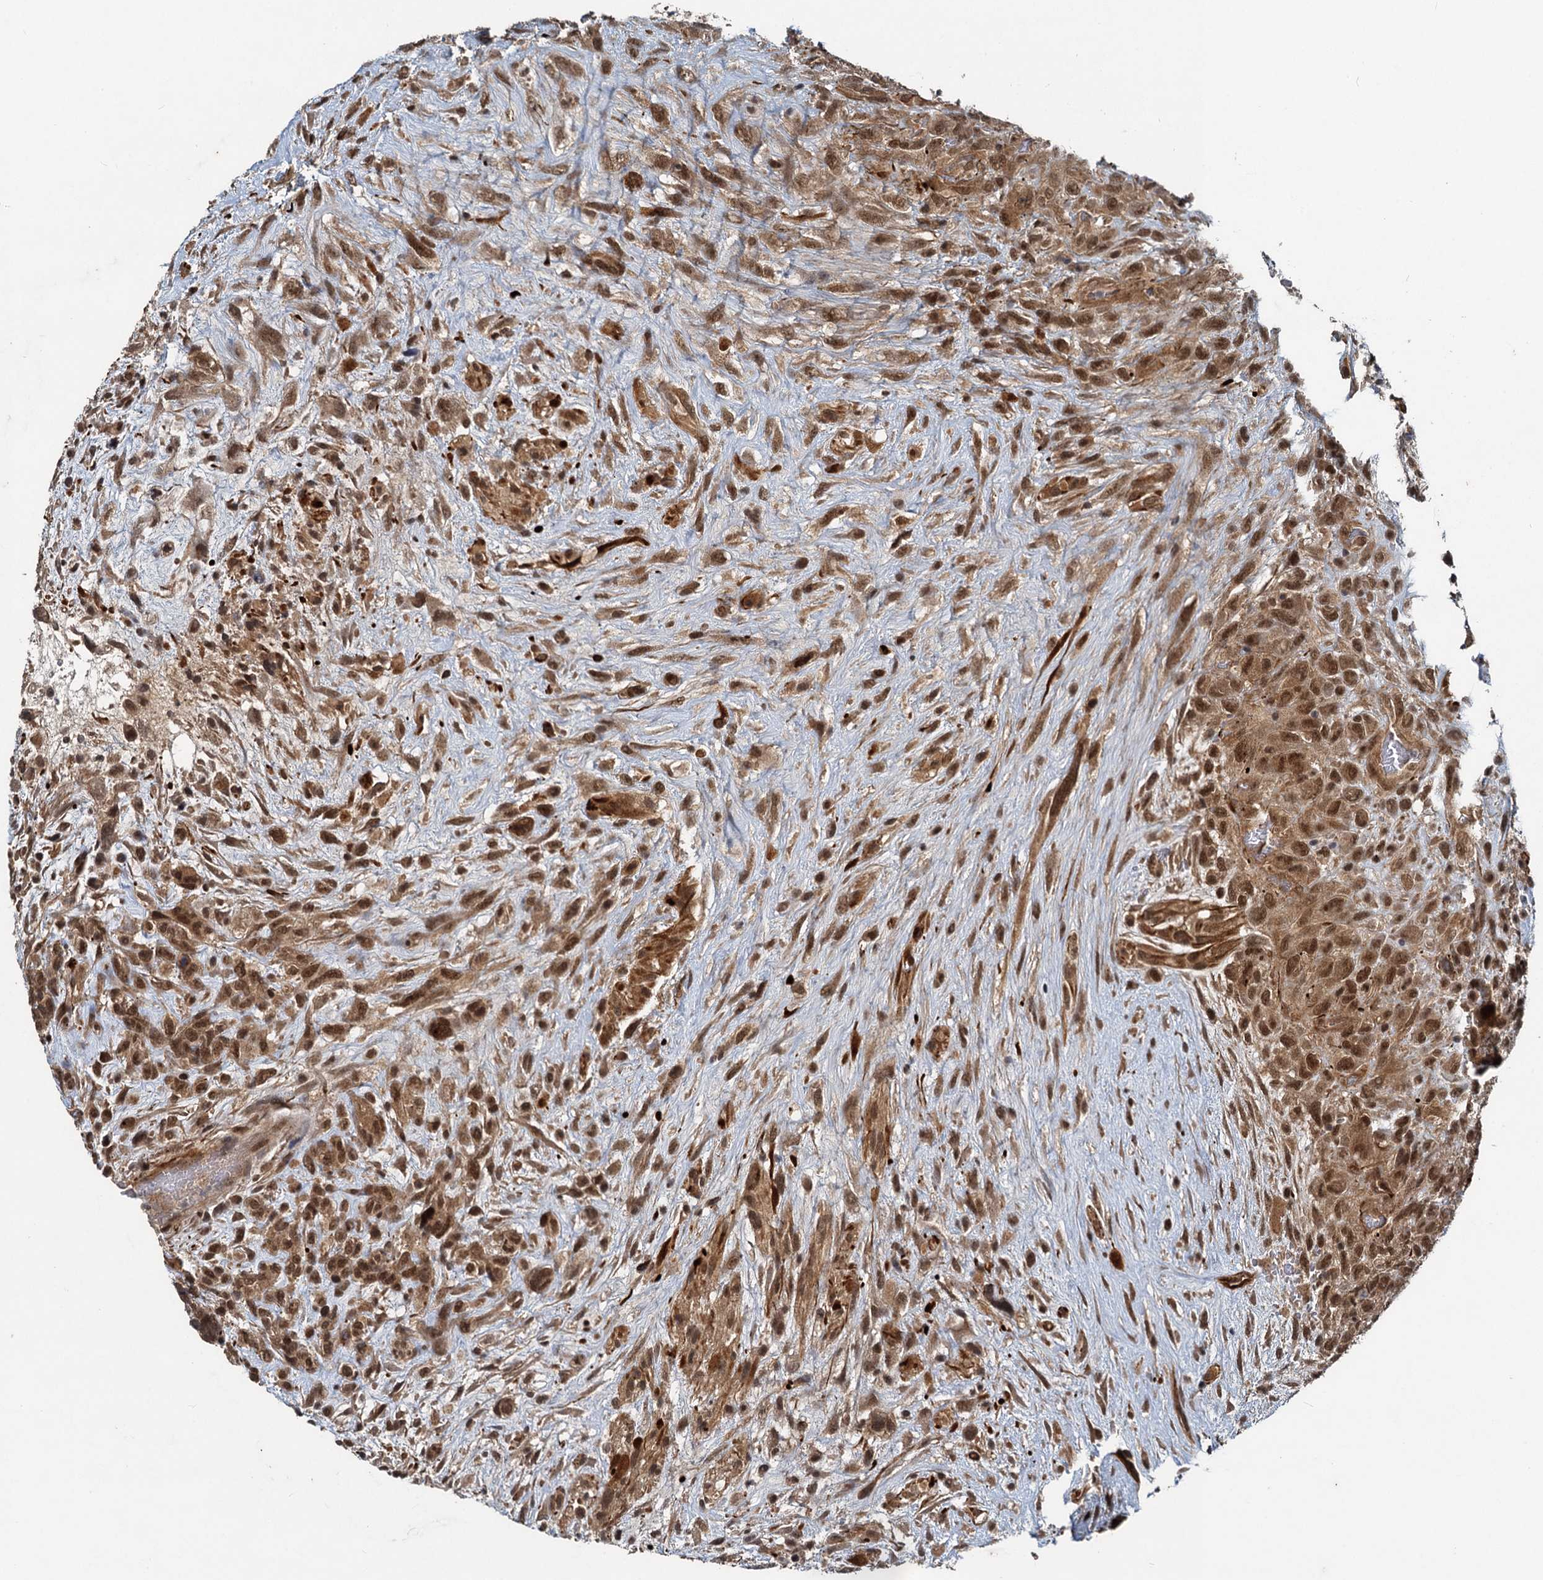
{"staining": {"intensity": "moderate", "quantity": ">75%", "location": "cytoplasmic/membranous,nuclear"}, "tissue": "glioma", "cell_type": "Tumor cells", "image_type": "cancer", "snomed": [{"axis": "morphology", "description": "Glioma, malignant, High grade"}, {"axis": "topography", "description": "Brain"}], "caption": "Protein analysis of glioma tissue demonstrates moderate cytoplasmic/membranous and nuclear positivity in about >75% of tumor cells.", "gene": "RITA1", "patient": {"sex": "male", "age": 61}}